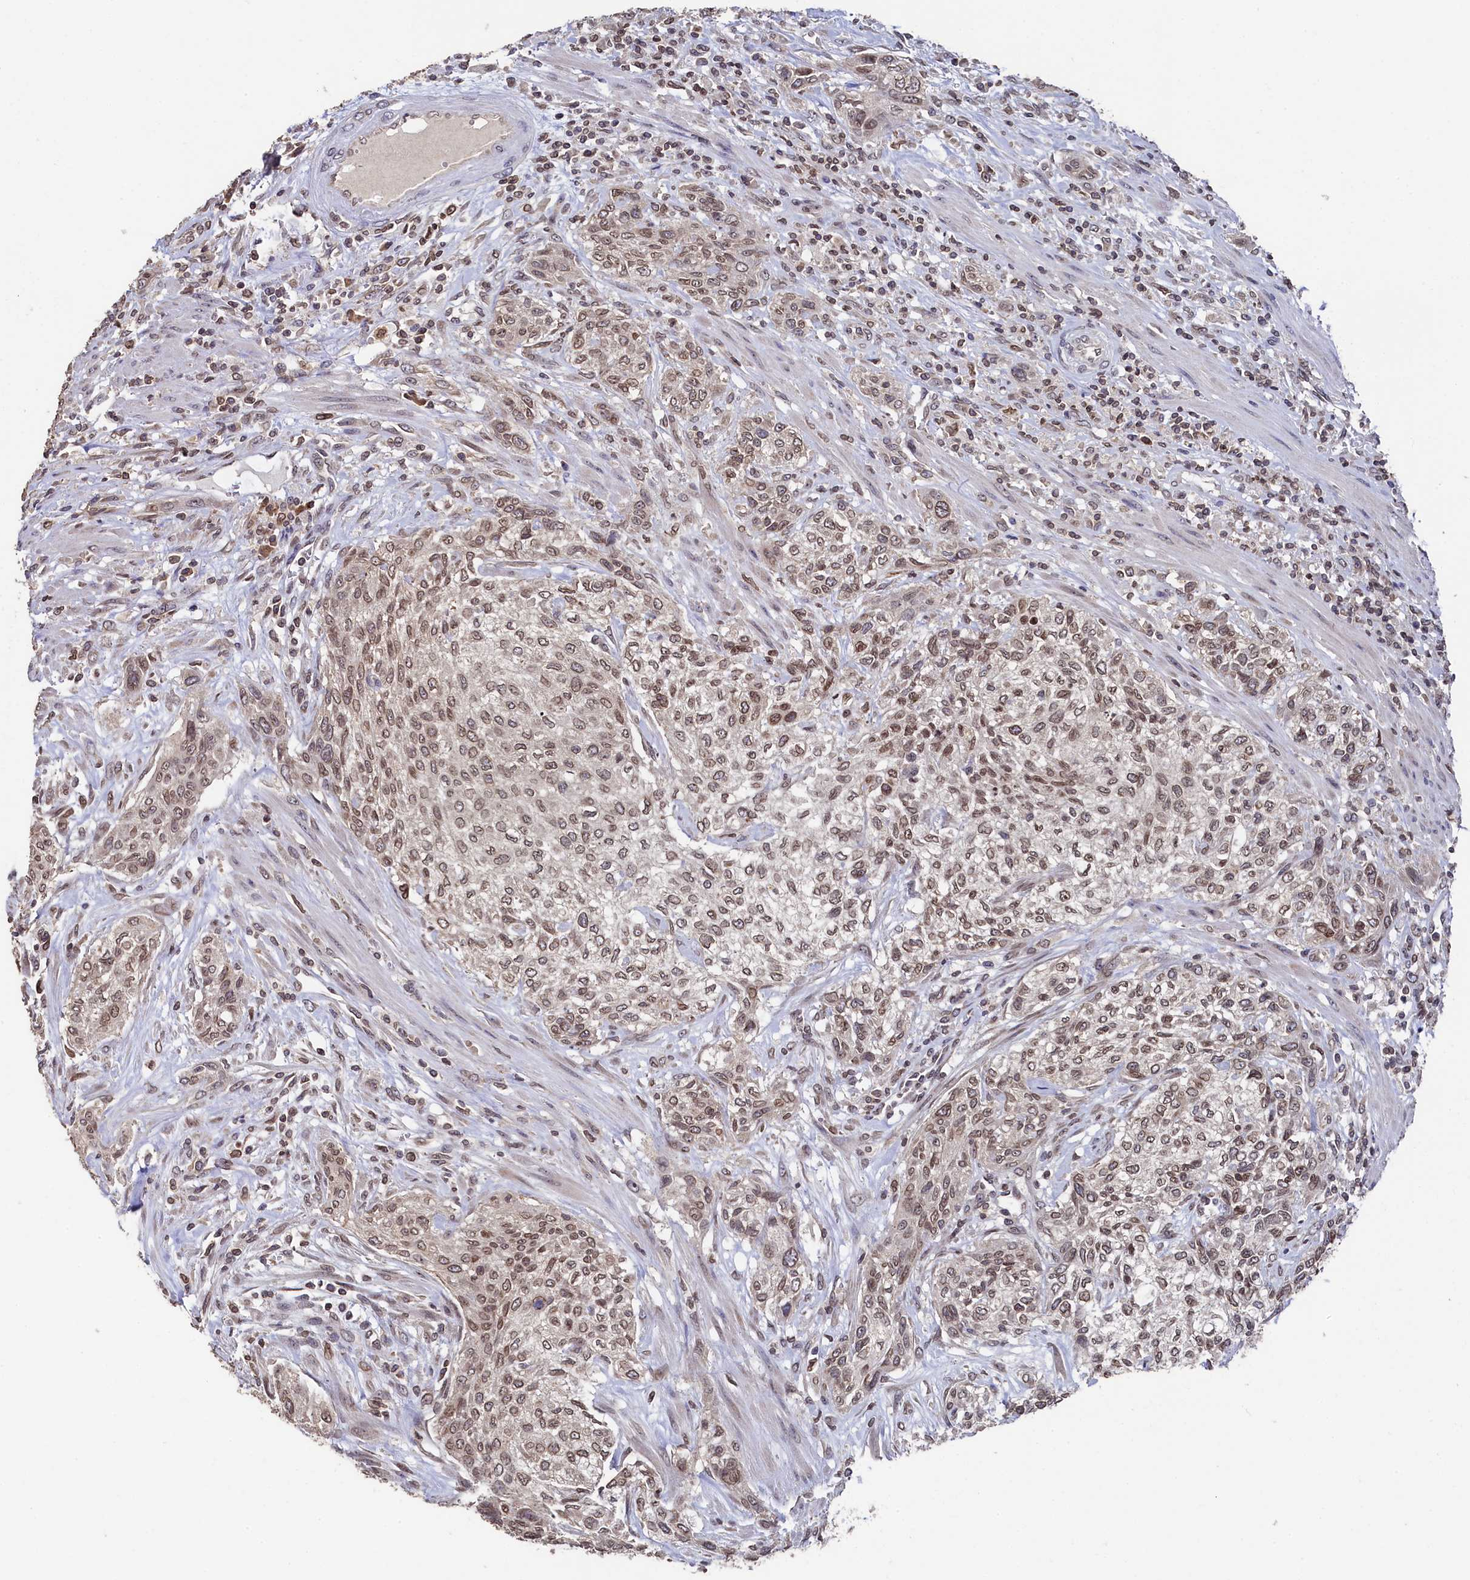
{"staining": {"intensity": "weak", "quantity": ">75%", "location": "cytoplasmic/membranous,nuclear"}, "tissue": "urothelial cancer", "cell_type": "Tumor cells", "image_type": "cancer", "snomed": [{"axis": "morphology", "description": "Normal tissue, NOS"}, {"axis": "morphology", "description": "Urothelial carcinoma, NOS"}, {"axis": "topography", "description": "Urinary bladder"}, {"axis": "topography", "description": "Peripheral nerve tissue"}], "caption": "High-magnification brightfield microscopy of transitional cell carcinoma stained with DAB (brown) and counterstained with hematoxylin (blue). tumor cells exhibit weak cytoplasmic/membranous and nuclear positivity is seen in about>75% of cells. The staining was performed using DAB (3,3'-diaminobenzidine) to visualize the protein expression in brown, while the nuclei were stained in blue with hematoxylin (Magnification: 20x).", "gene": "ANKEF1", "patient": {"sex": "male", "age": 35}}